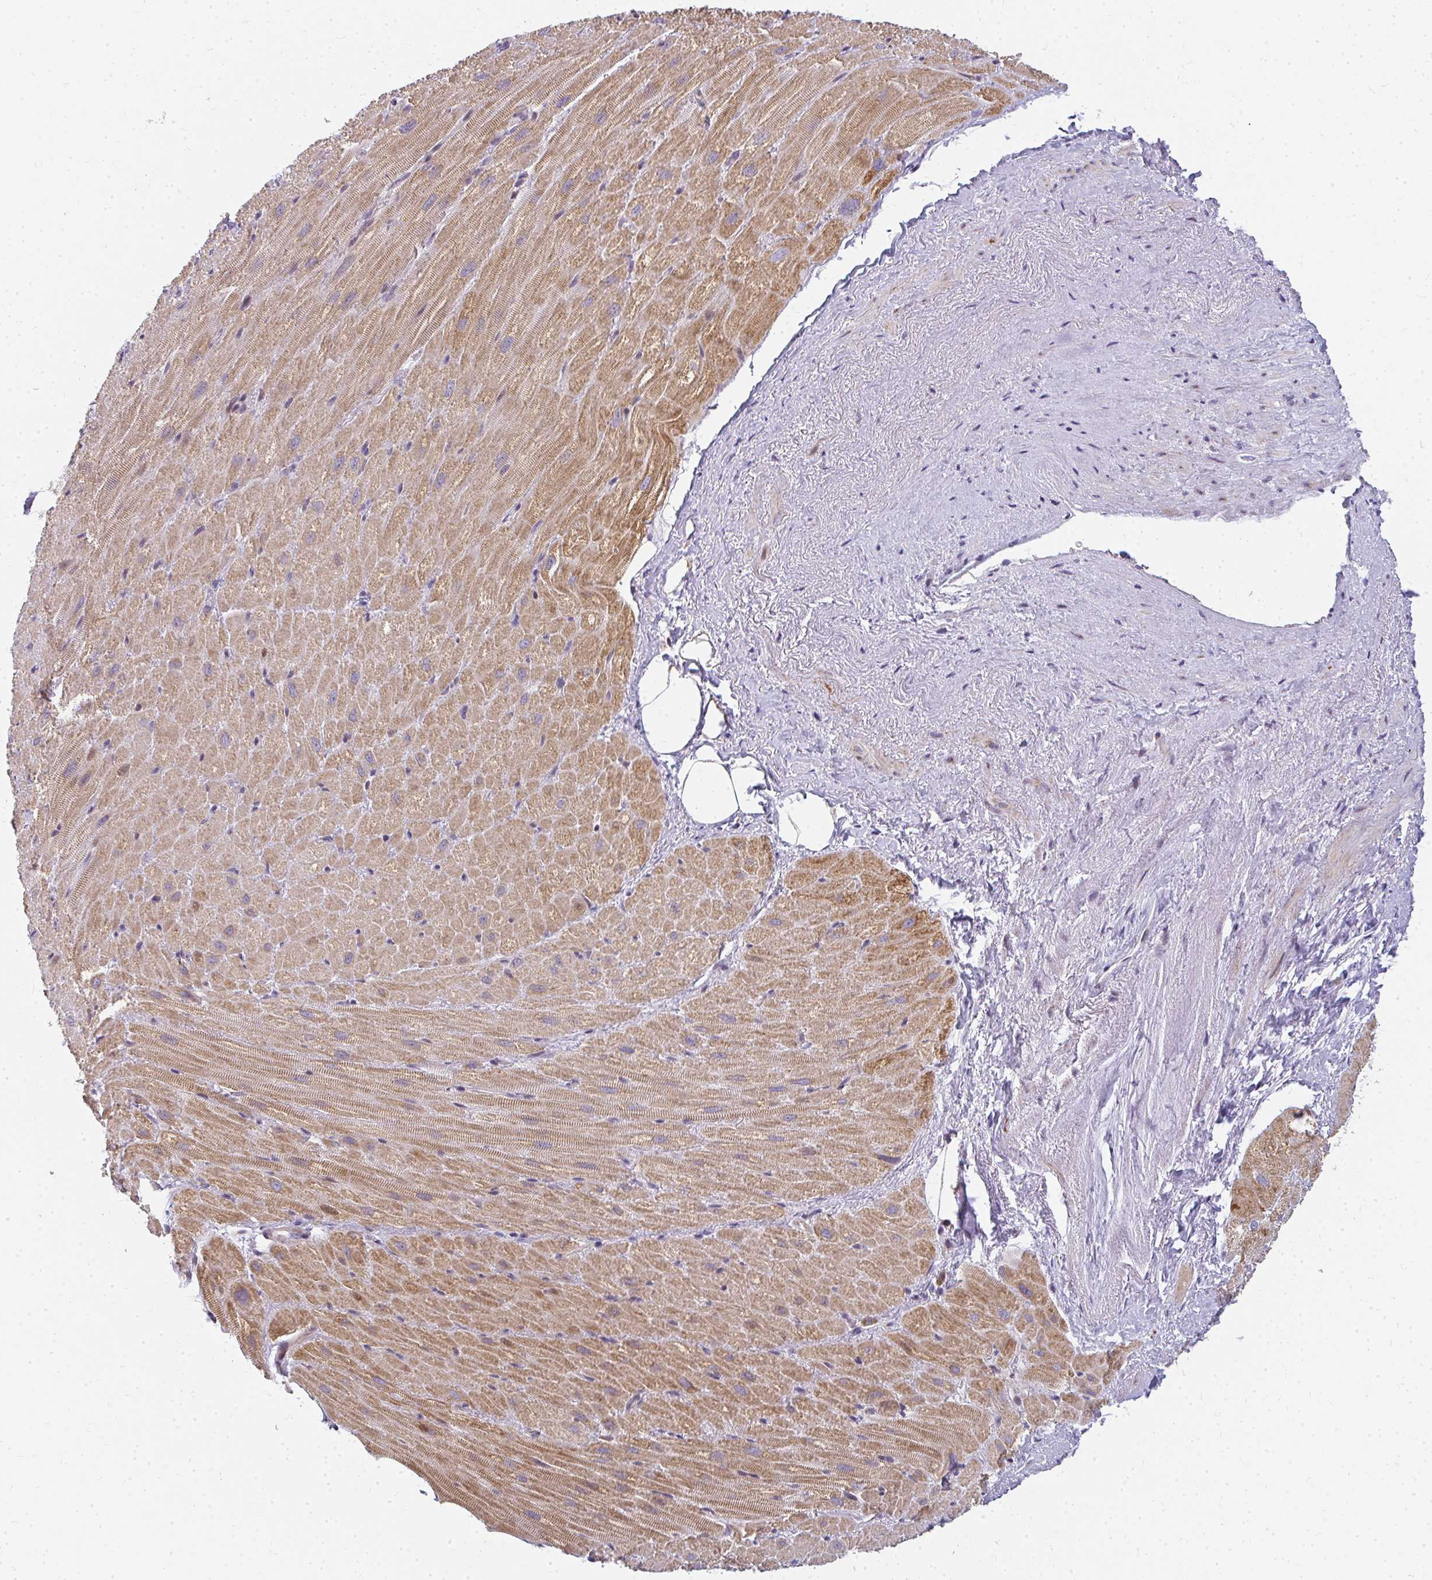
{"staining": {"intensity": "strong", "quantity": ">75%", "location": "cytoplasmic/membranous"}, "tissue": "heart muscle", "cell_type": "Cardiomyocytes", "image_type": "normal", "snomed": [{"axis": "morphology", "description": "Normal tissue, NOS"}, {"axis": "topography", "description": "Heart"}], "caption": "Cardiomyocytes display high levels of strong cytoplasmic/membranous positivity in about >75% of cells in normal heart muscle.", "gene": "PLA2G5", "patient": {"sex": "male", "age": 62}}